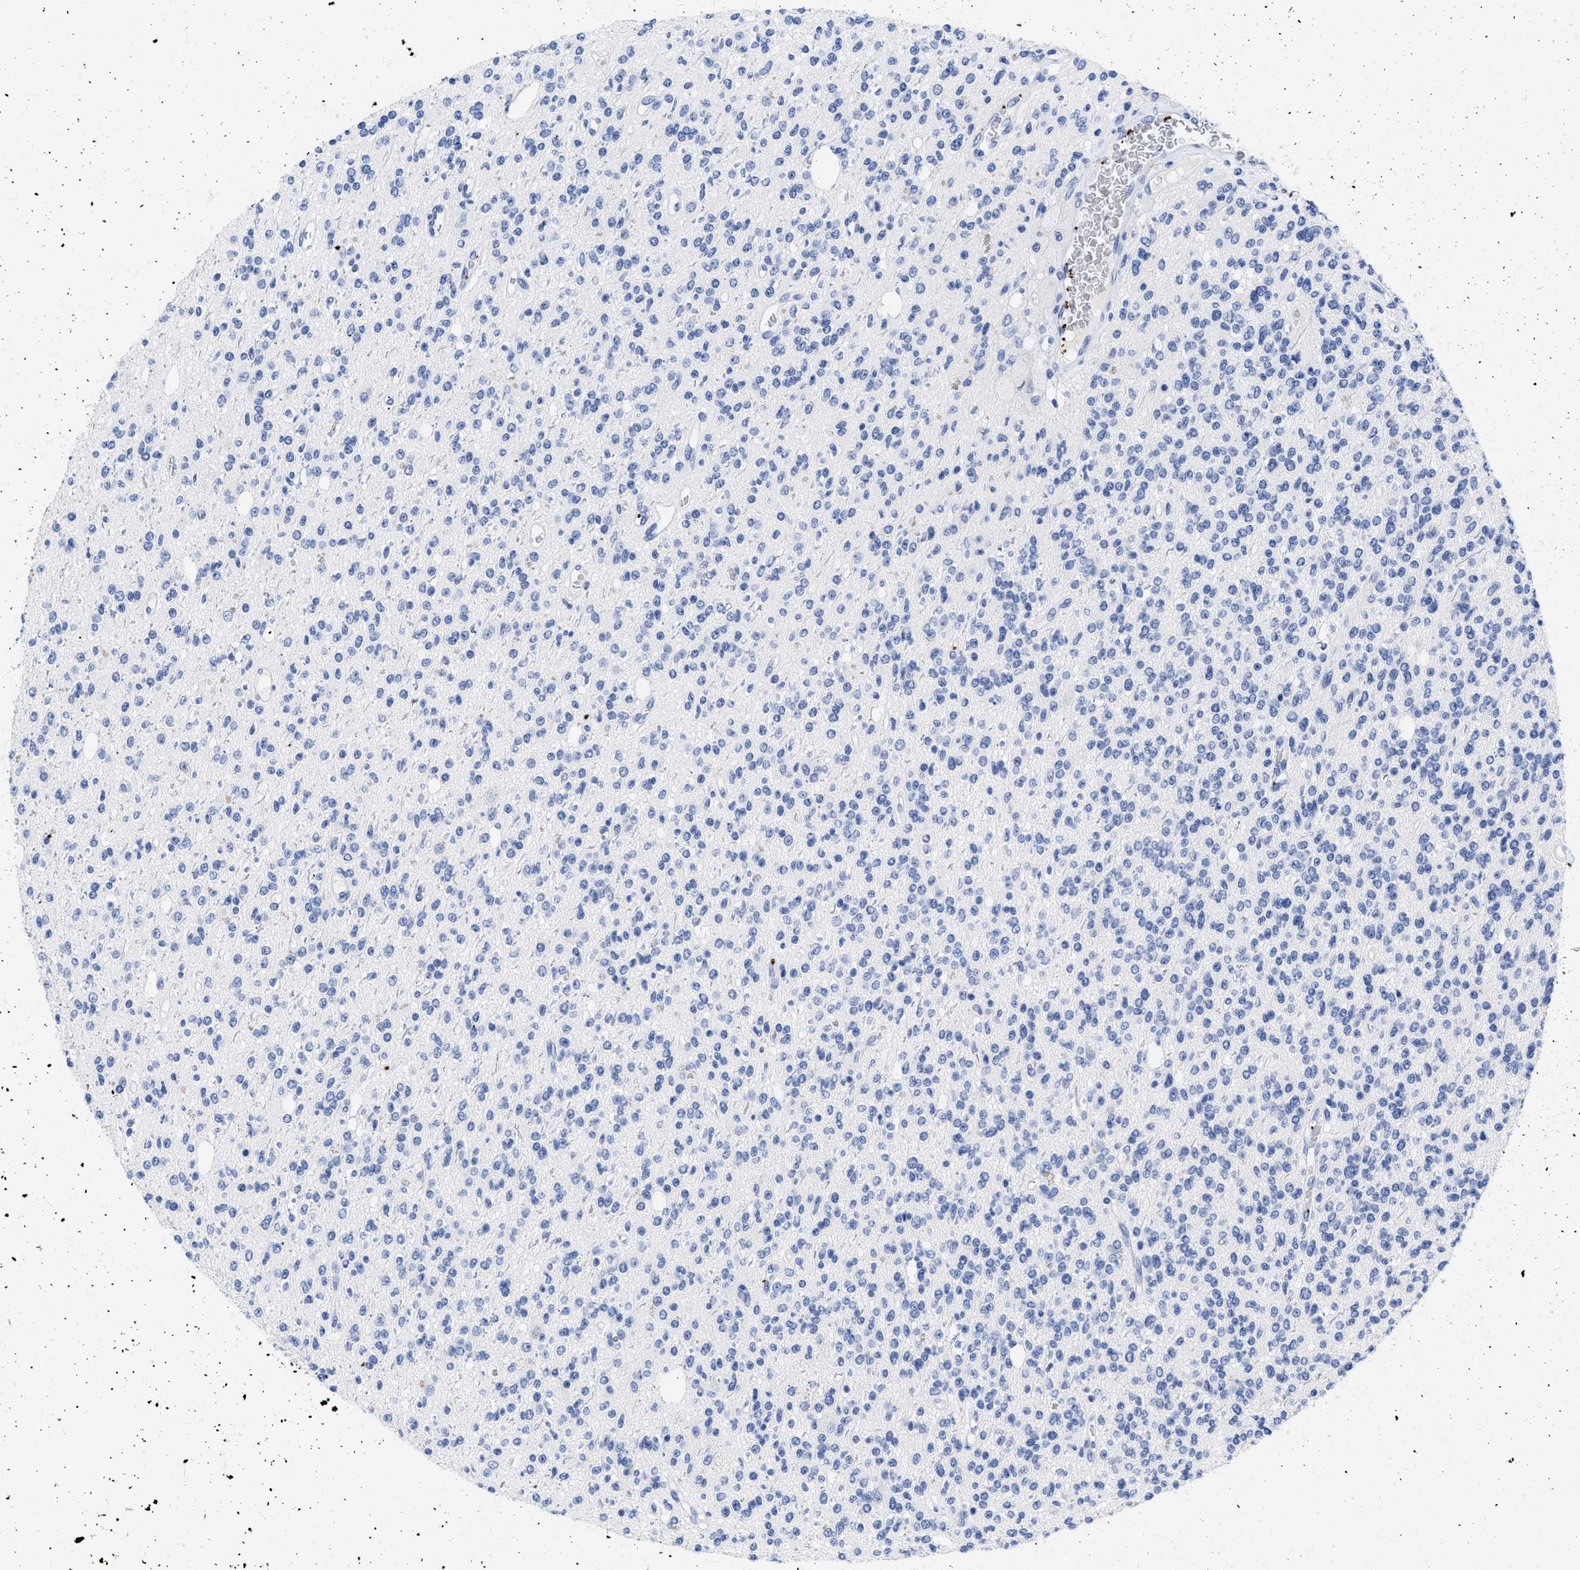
{"staining": {"intensity": "negative", "quantity": "none", "location": "none"}, "tissue": "glioma", "cell_type": "Tumor cells", "image_type": "cancer", "snomed": [{"axis": "morphology", "description": "Glioma, malignant, High grade"}, {"axis": "topography", "description": "Brain"}], "caption": "Immunohistochemical staining of human malignant glioma (high-grade) demonstrates no significant staining in tumor cells. (DAB (3,3'-diaminobenzidine) immunohistochemistry (IHC) visualized using brightfield microscopy, high magnification).", "gene": "TREML1", "patient": {"sex": "male", "age": 34}}